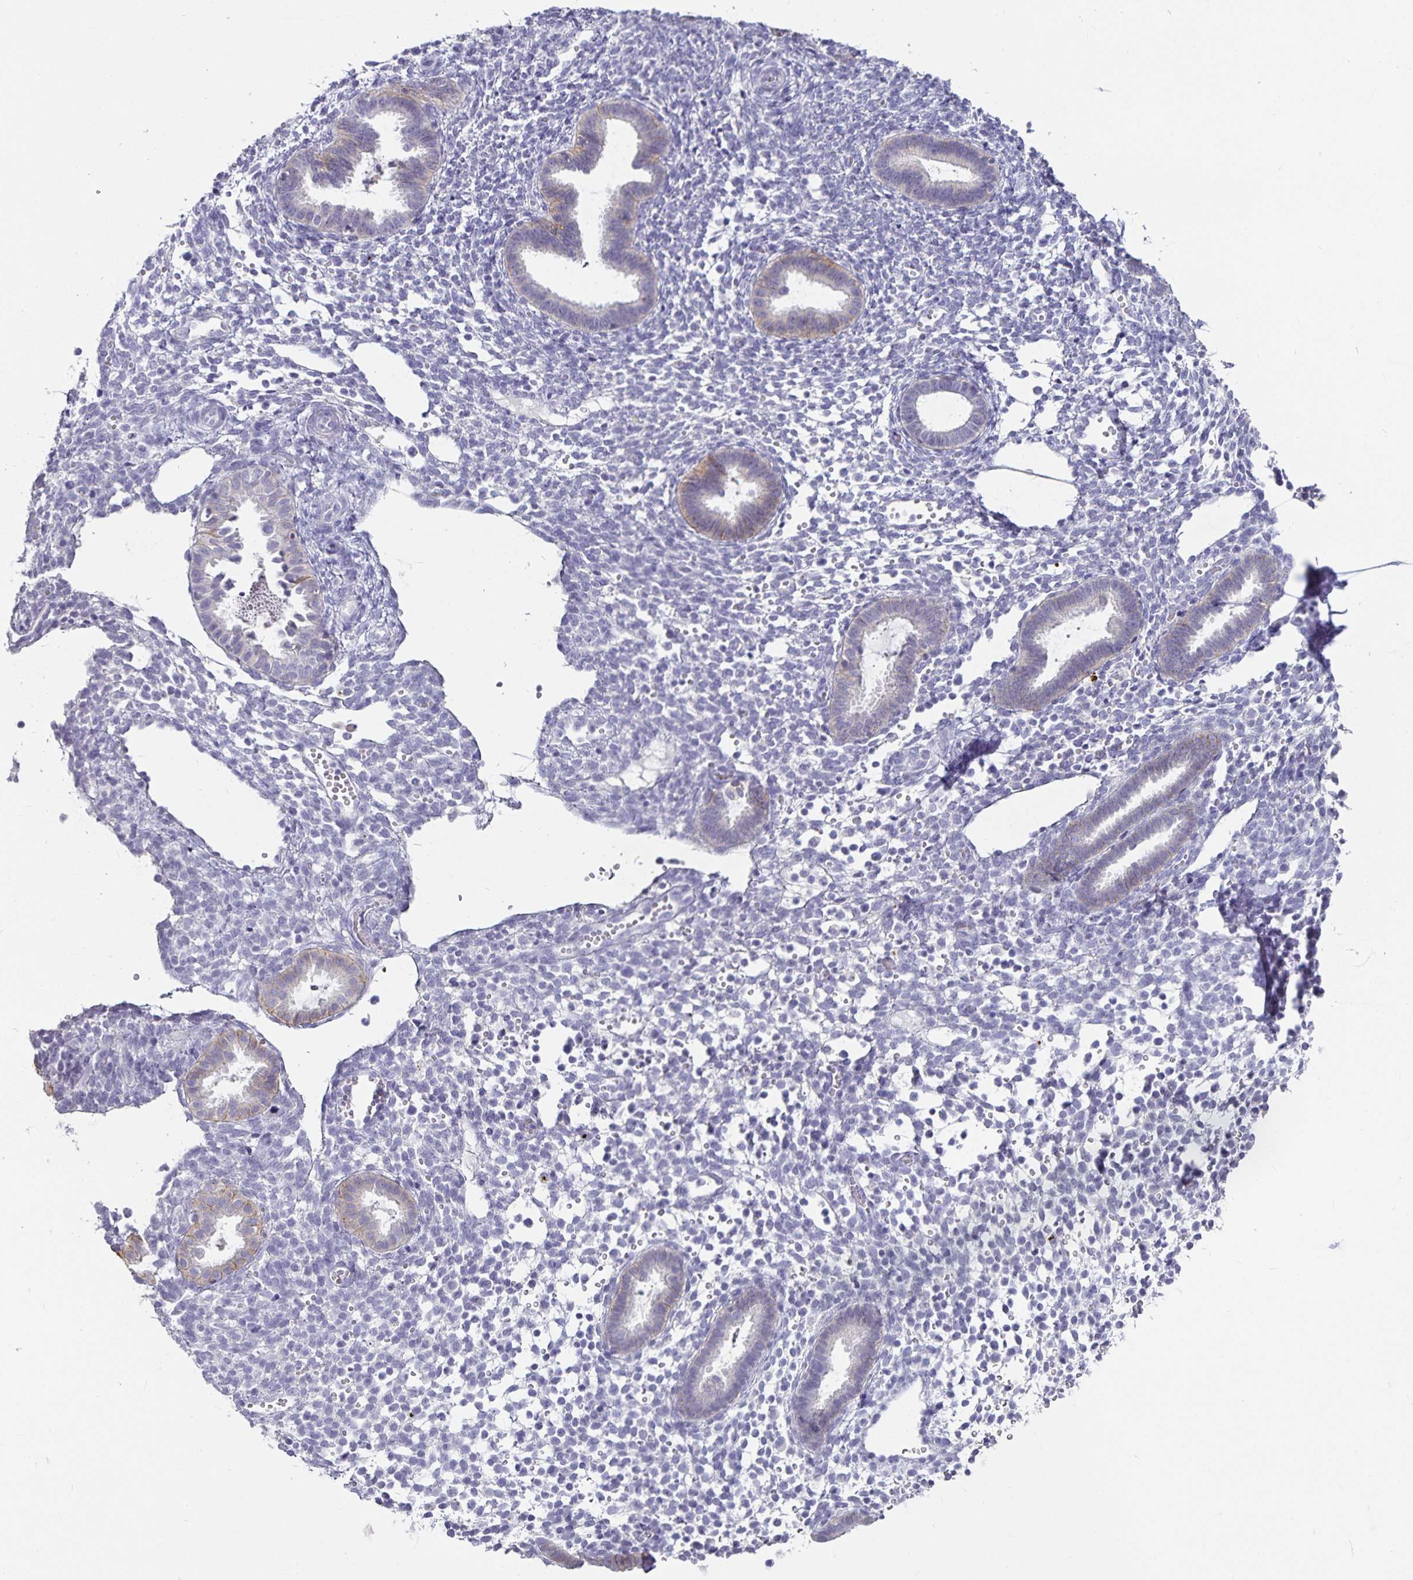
{"staining": {"intensity": "negative", "quantity": "none", "location": "none"}, "tissue": "endometrium", "cell_type": "Cells in endometrial stroma", "image_type": "normal", "snomed": [{"axis": "morphology", "description": "Normal tissue, NOS"}, {"axis": "topography", "description": "Endometrium"}], "caption": "High power microscopy histopathology image of an immunohistochemistry (IHC) image of unremarkable endometrium, revealing no significant staining in cells in endometrial stroma.", "gene": "CA12", "patient": {"sex": "female", "age": 36}}